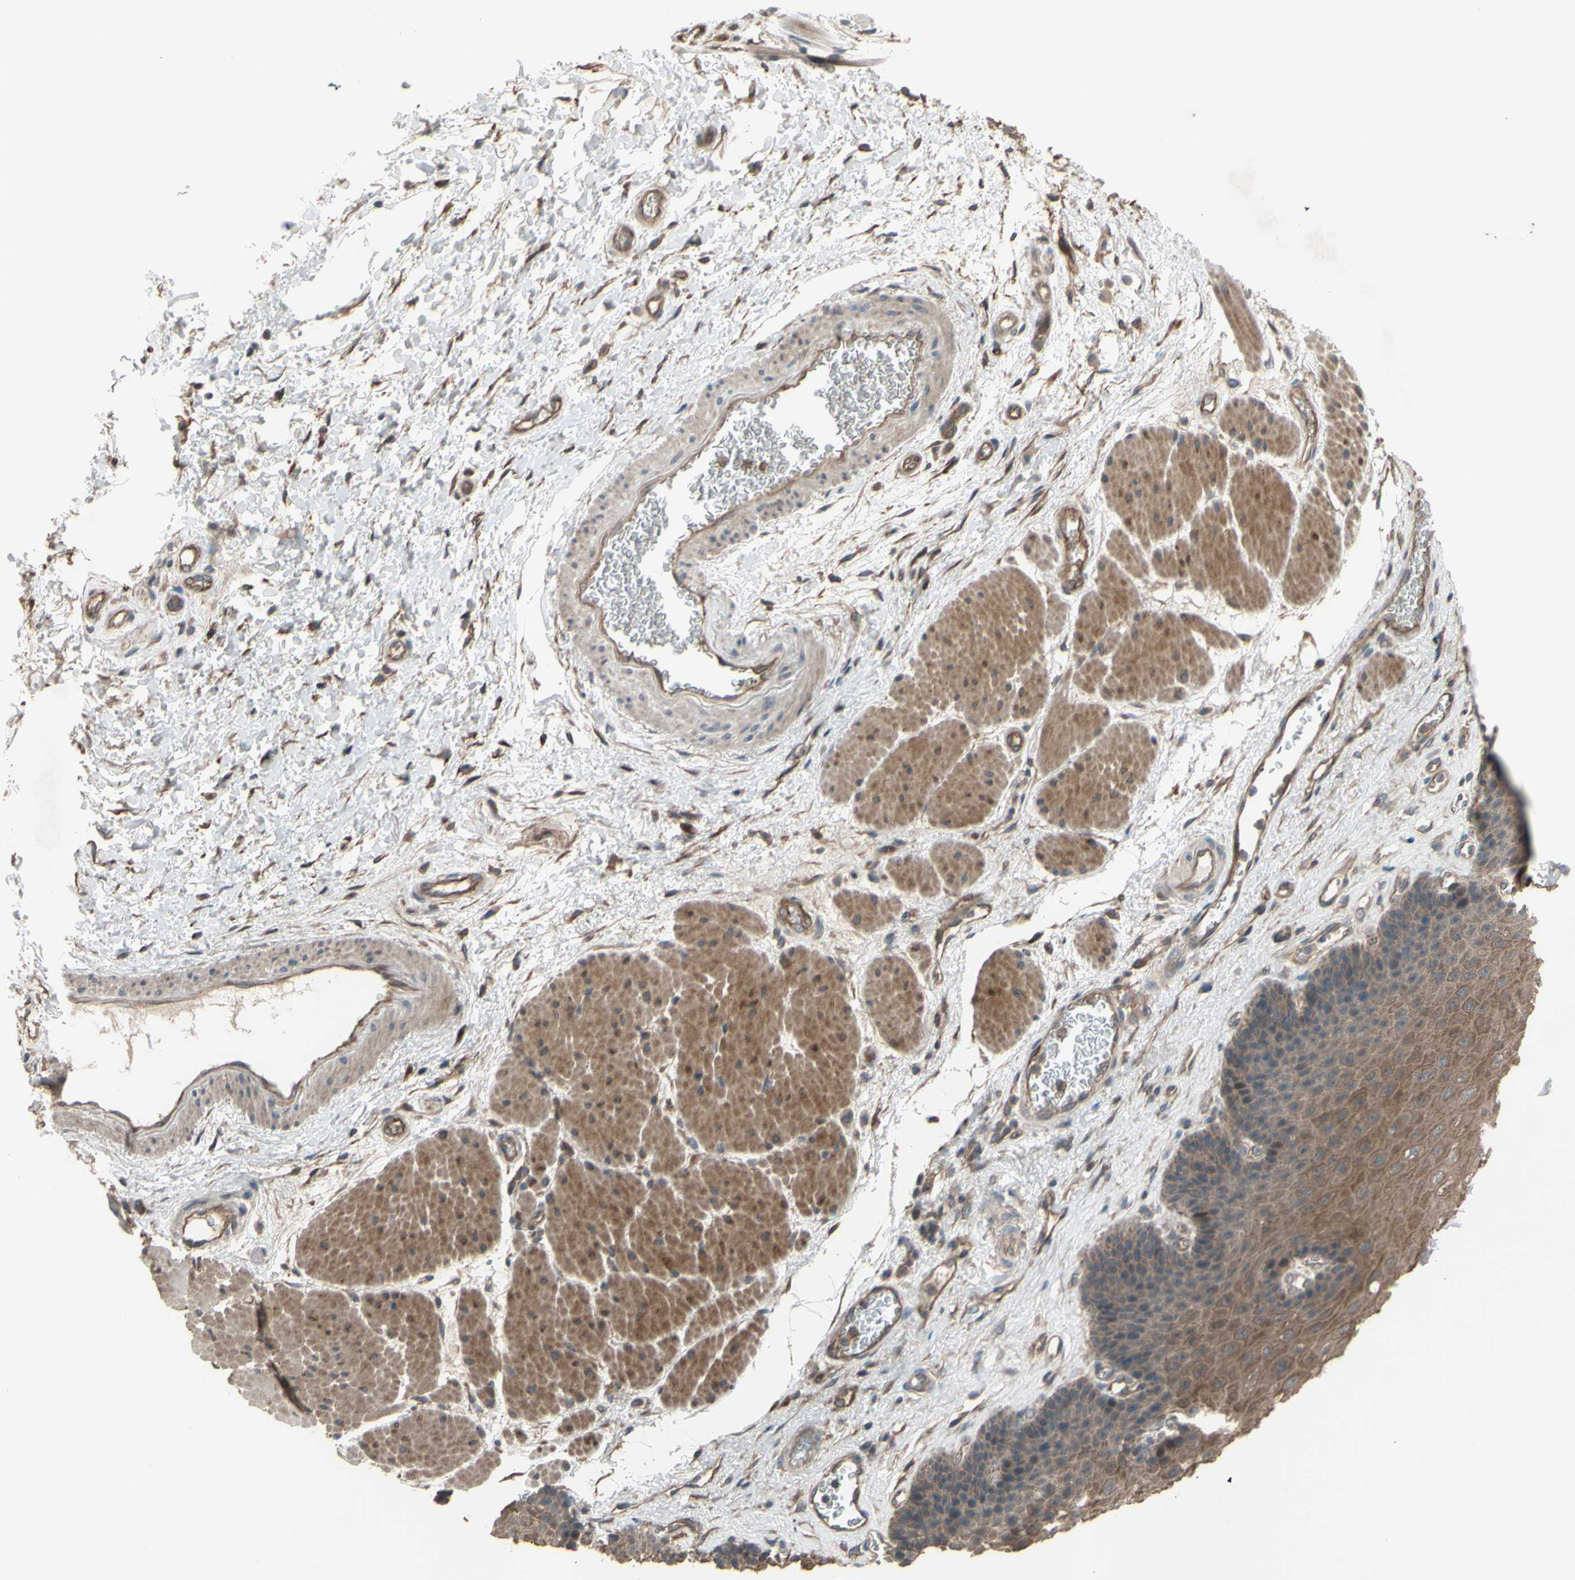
{"staining": {"intensity": "moderate", "quantity": ">75%", "location": "cytoplasmic/membranous"}, "tissue": "esophagus", "cell_type": "Squamous epithelial cells", "image_type": "normal", "snomed": [{"axis": "morphology", "description": "Normal tissue, NOS"}, {"axis": "topography", "description": "Esophagus"}], "caption": "Squamous epithelial cells reveal medium levels of moderate cytoplasmic/membranous expression in about >75% of cells in benign human esophagus.", "gene": "SHROOM4", "patient": {"sex": "female", "age": 72}}